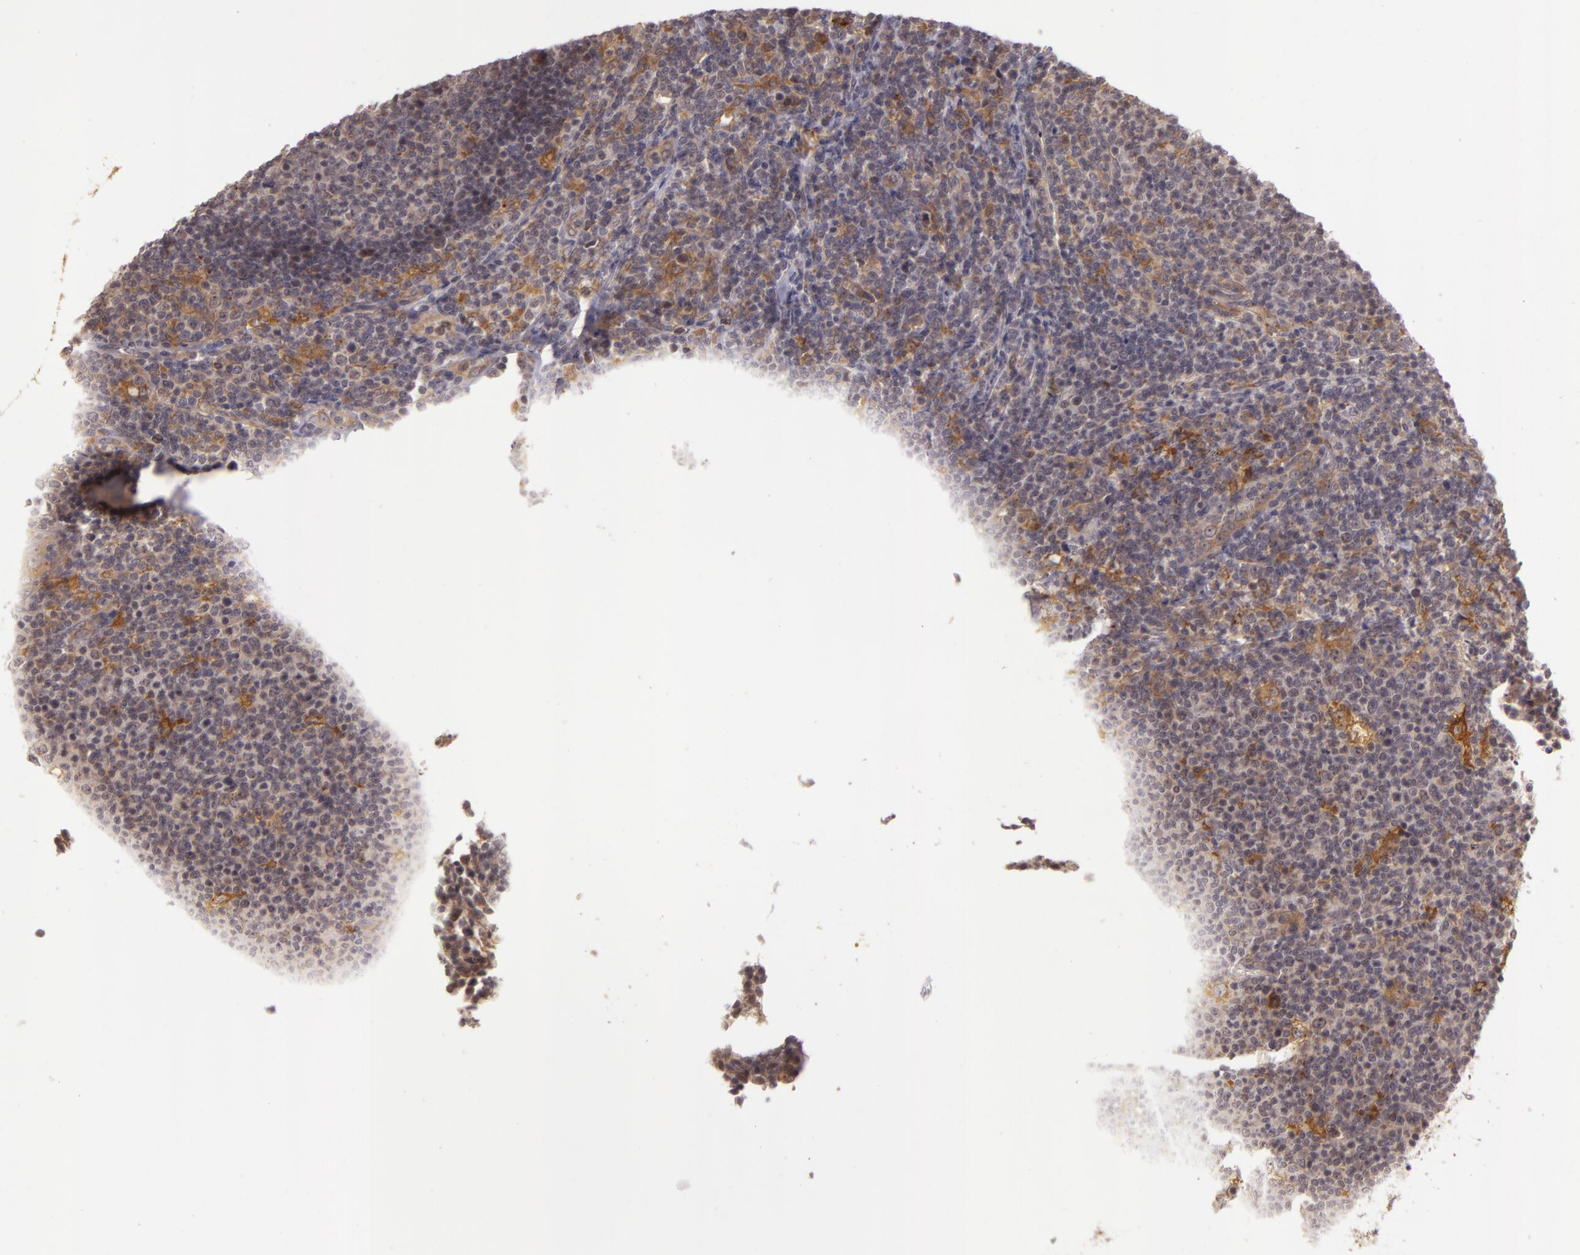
{"staining": {"intensity": "negative", "quantity": "none", "location": "none"}, "tissue": "lymphoma", "cell_type": "Tumor cells", "image_type": "cancer", "snomed": [{"axis": "morphology", "description": "Malignant lymphoma, non-Hodgkin's type, Low grade"}, {"axis": "topography", "description": "Lymph node"}], "caption": "Immunohistochemistry of human malignant lymphoma, non-Hodgkin's type (low-grade) demonstrates no expression in tumor cells.", "gene": "PPP1R3F", "patient": {"sex": "male", "age": 74}}